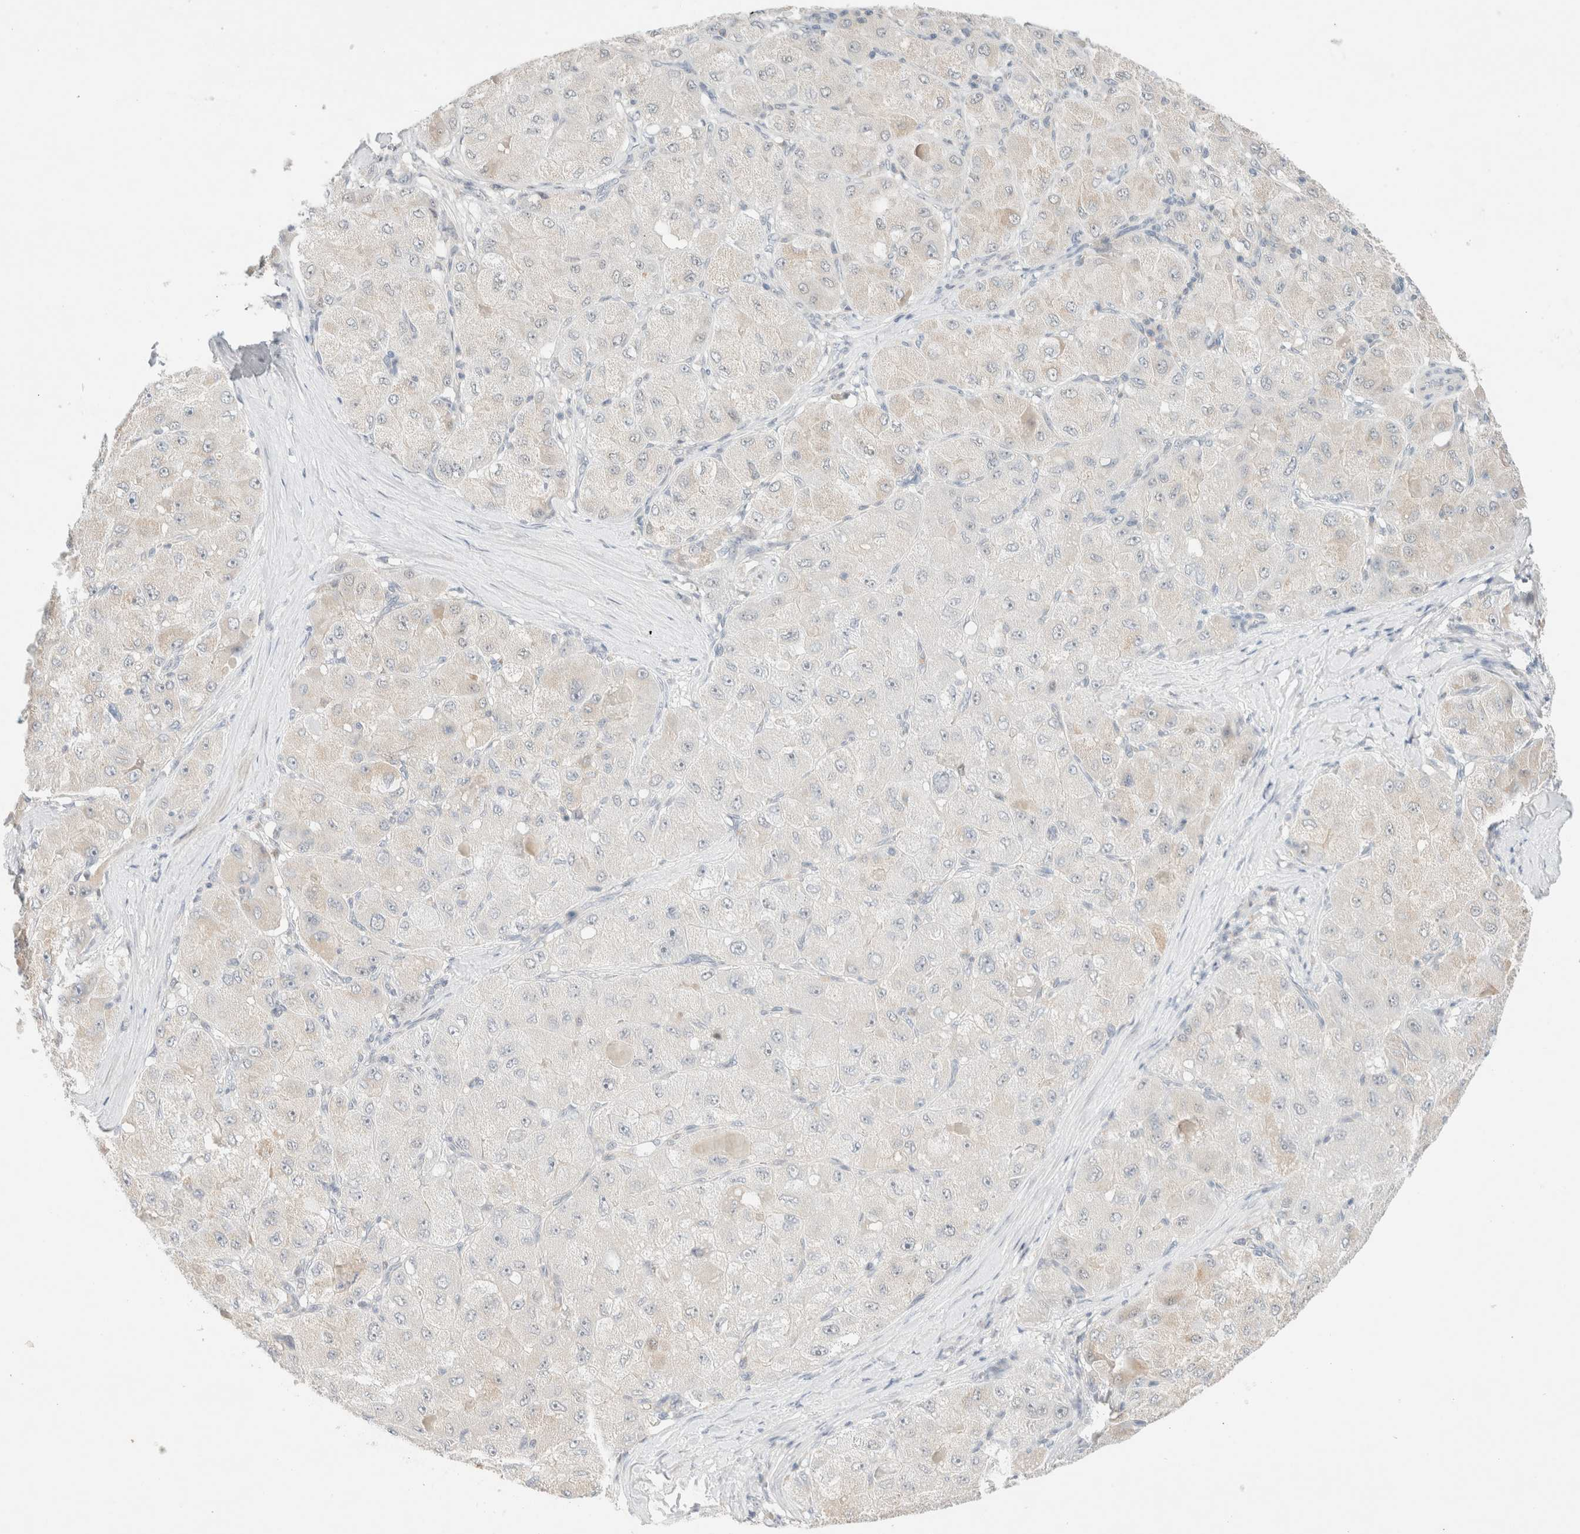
{"staining": {"intensity": "negative", "quantity": "none", "location": "none"}, "tissue": "liver cancer", "cell_type": "Tumor cells", "image_type": "cancer", "snomed": [{"axis": "morphology", "description": "Carcinoma, Hepatocellular, NOS"}, {"axis": "topography", "description": "Liver"}], "caption": "Micrograph shows no significant protein expression in tumor cells of liver cancer. Nuclei are stained in blue.", "gene": "MRM3", "patient": {"sex": "male", "age": 80}}